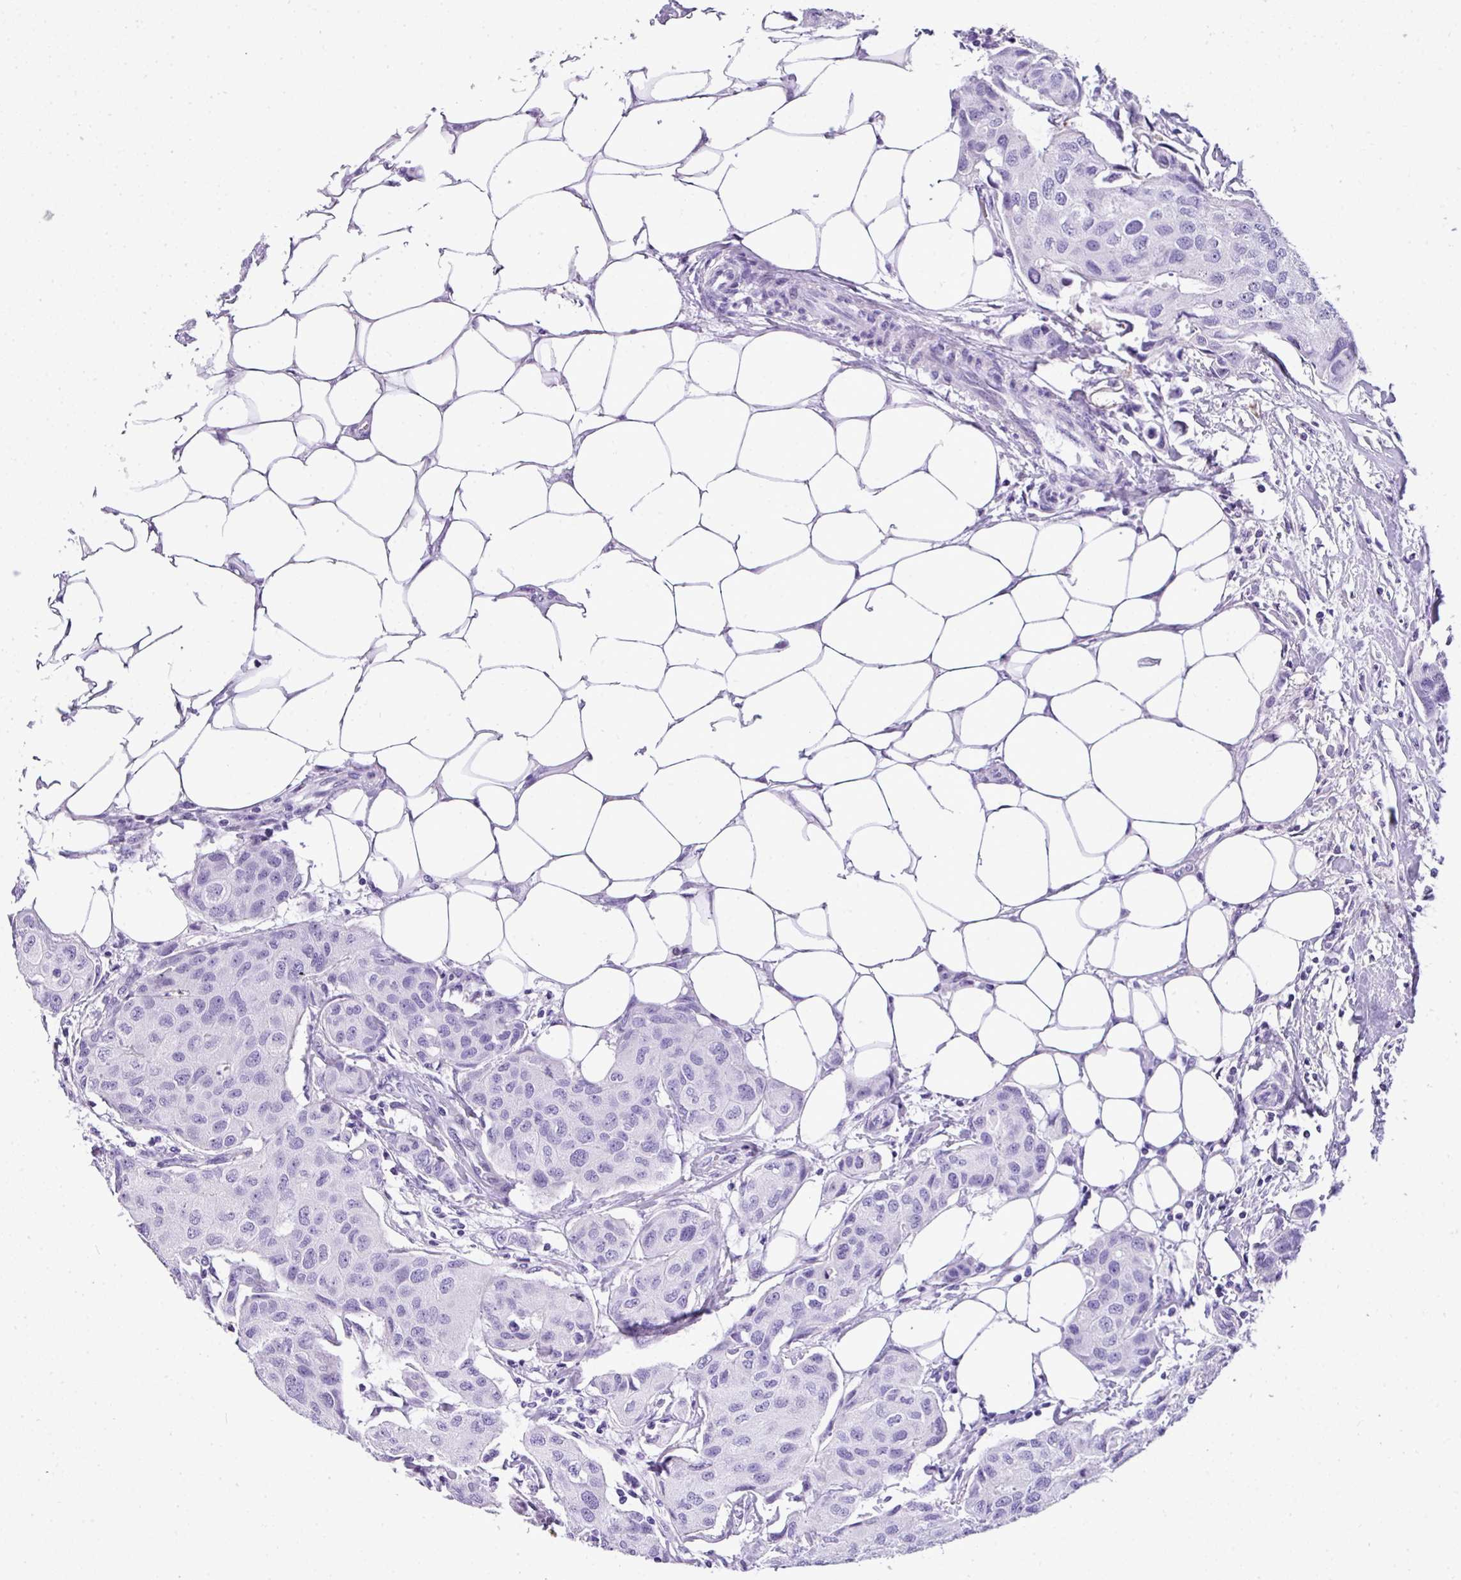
{"staining": {"intensity": "negative", "quantity": "none", "location": "none"}, "tissue": "breast cancer", "cell_type": "Tumor cells", "image_type": "cancer", "snomed": [{"axis": "morphology", "description": "Duct carcinoma"}, {"axis": "topography", "description": "Breast"}, {"axis": "topography", "description": "Lymph node"}], "caption": "IHC photomicrograph of infiltrating ductal carcinoma (breast) stained for a protein (brown), which demonstrates no expression in tumor cells.", "gene": "MUC21", "patient": {"sex": "female", "age": 80}}